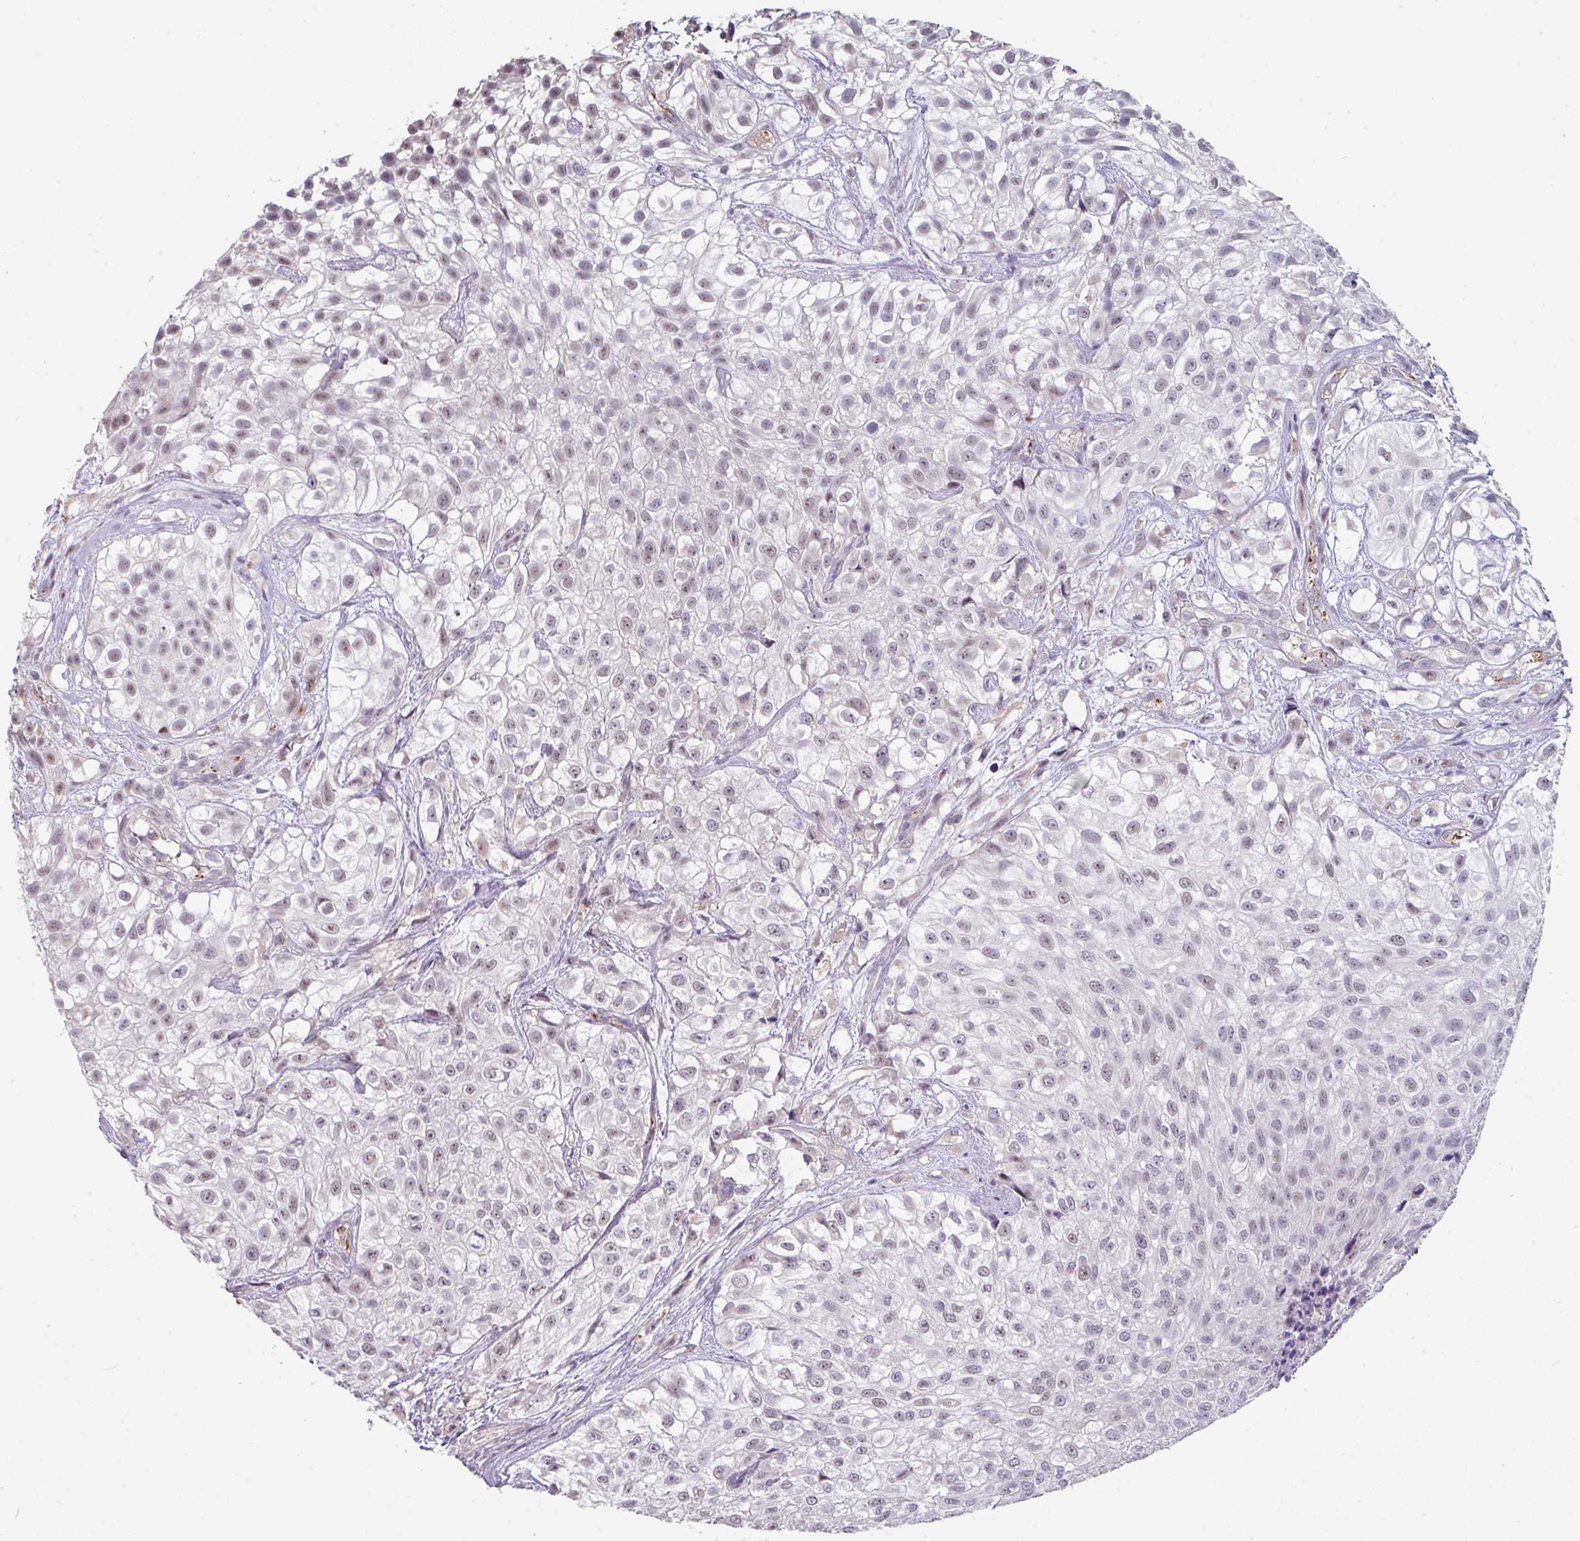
{"staining": {"intensity": "moderate", "quantity": "25%-75%", "location": "nuclear"}, "tissue": "urothelial cancer", "cell_type": "Tumor cells", "image_type": "cancer", "snomed": [{"axis": "morphology", "description": "Urothelial carcinoma, High grade"}, {"axis": "topography", "description": "Urinary bladder"}], "caption": "A histopathology image of human urothelial carcinoma (high-grade) stained for a protein shows moderate nuclear brown staining in tumor cells. The staining is performed using DAB (3,3'-diaminobenzidine) brown chromogen to label protein expression. The nuclei are counter-stained blue using hematoxylin.", "gene": "SIDT2", "patient": {"sex": "male", "age": 56}}